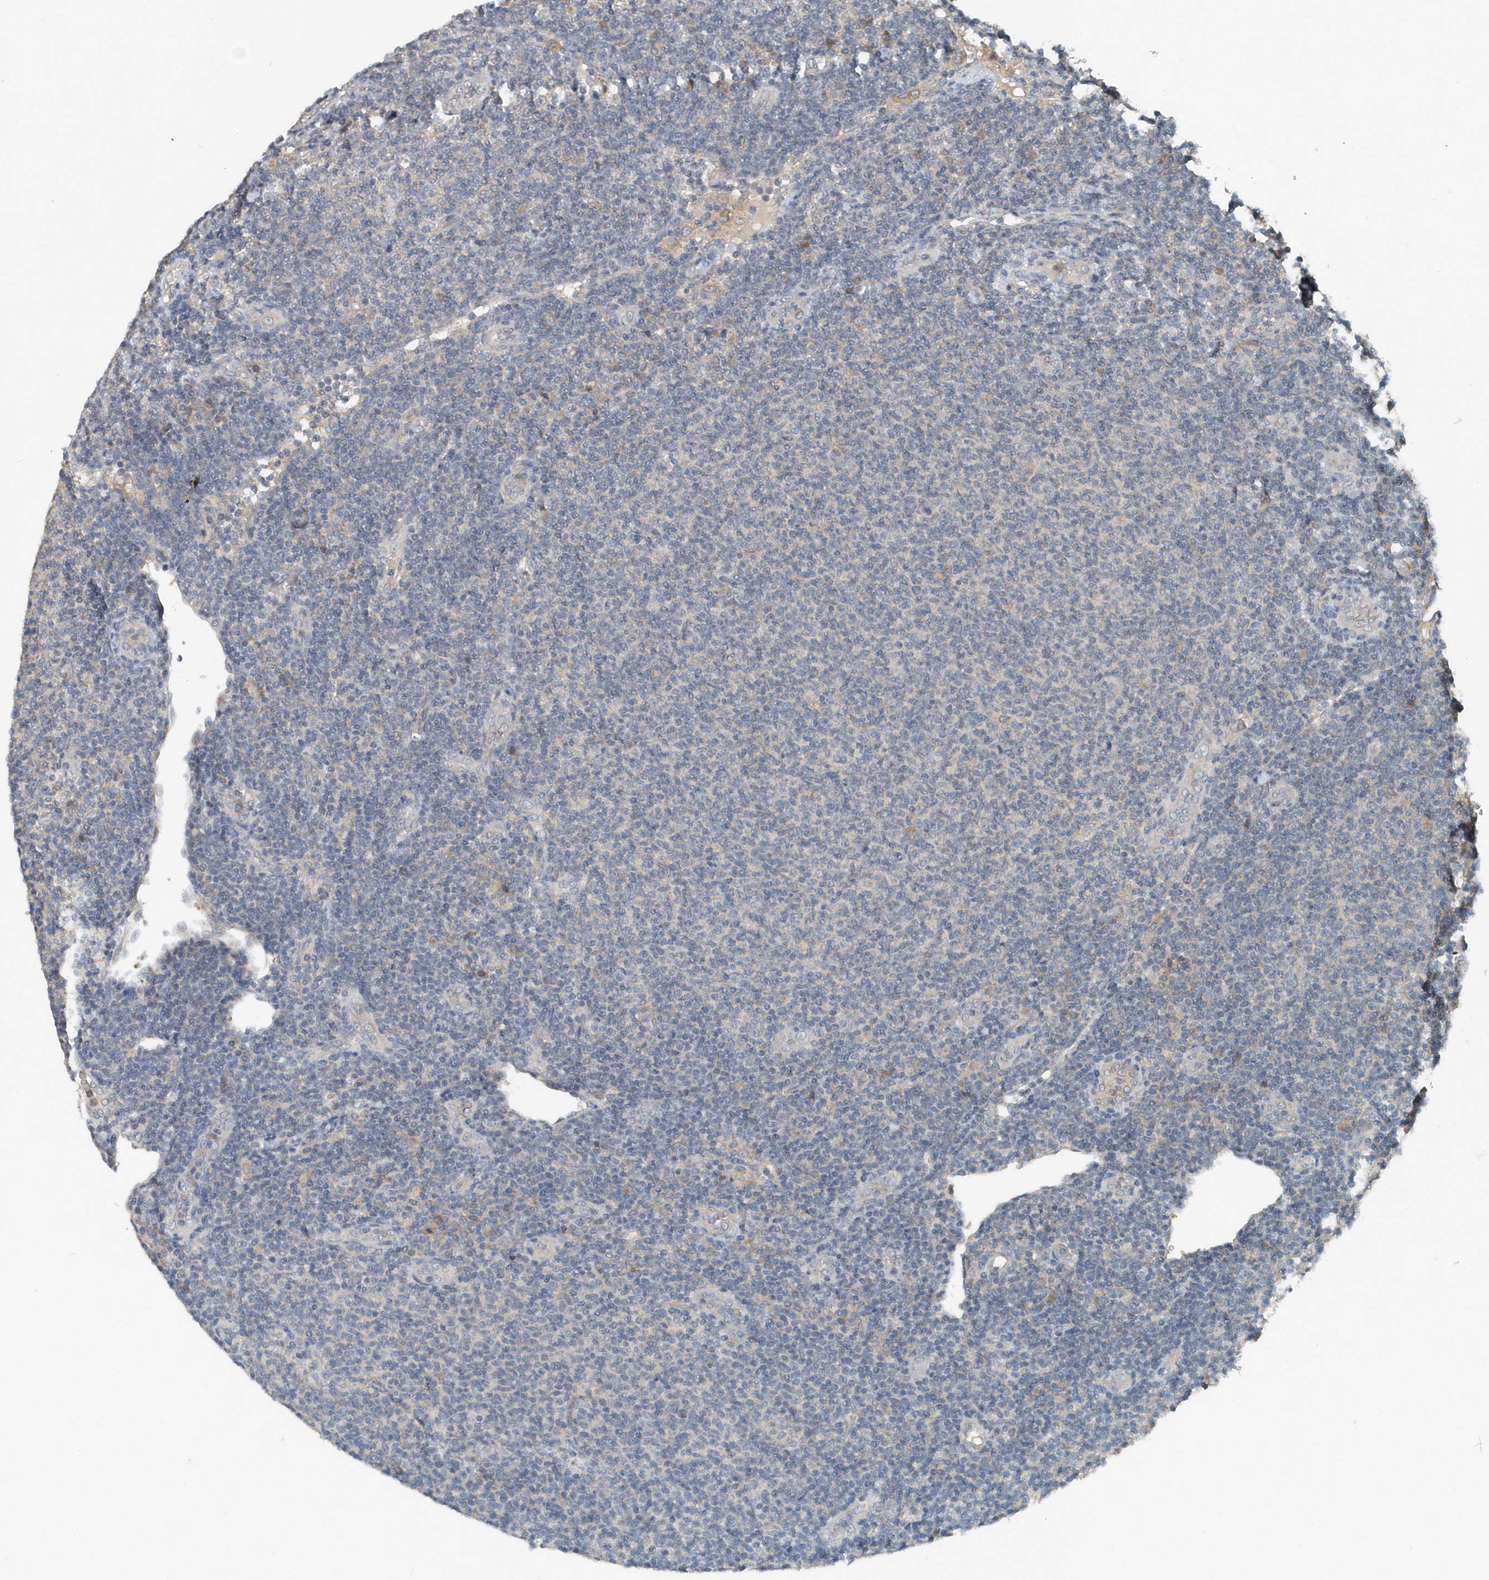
{"staining": {"intensity": "negative", "quantity": "none", "location": "none"}, "tissue": "lymphoma", "cell_type": "Tumor cells", "image_type": "cancer", "snomed": [{"axis": "morphology", "description": "Malignant lymphoma, non-Hodgkin's type, Low grade"}, {"axis": "topography", "description": "Lymph node"}], "caption": "This photomicrograph is of malignant lymphoma, non-Hodgkin's type (low-grade) stained with immunohistochemistry to label a protein in brown with the nuclei are counter-stained blue. There is no staining in tumor cells. Nuclei are stained in blue.", "gene": "SCFD2", "patient": {"sex": "male", "age": 66}}